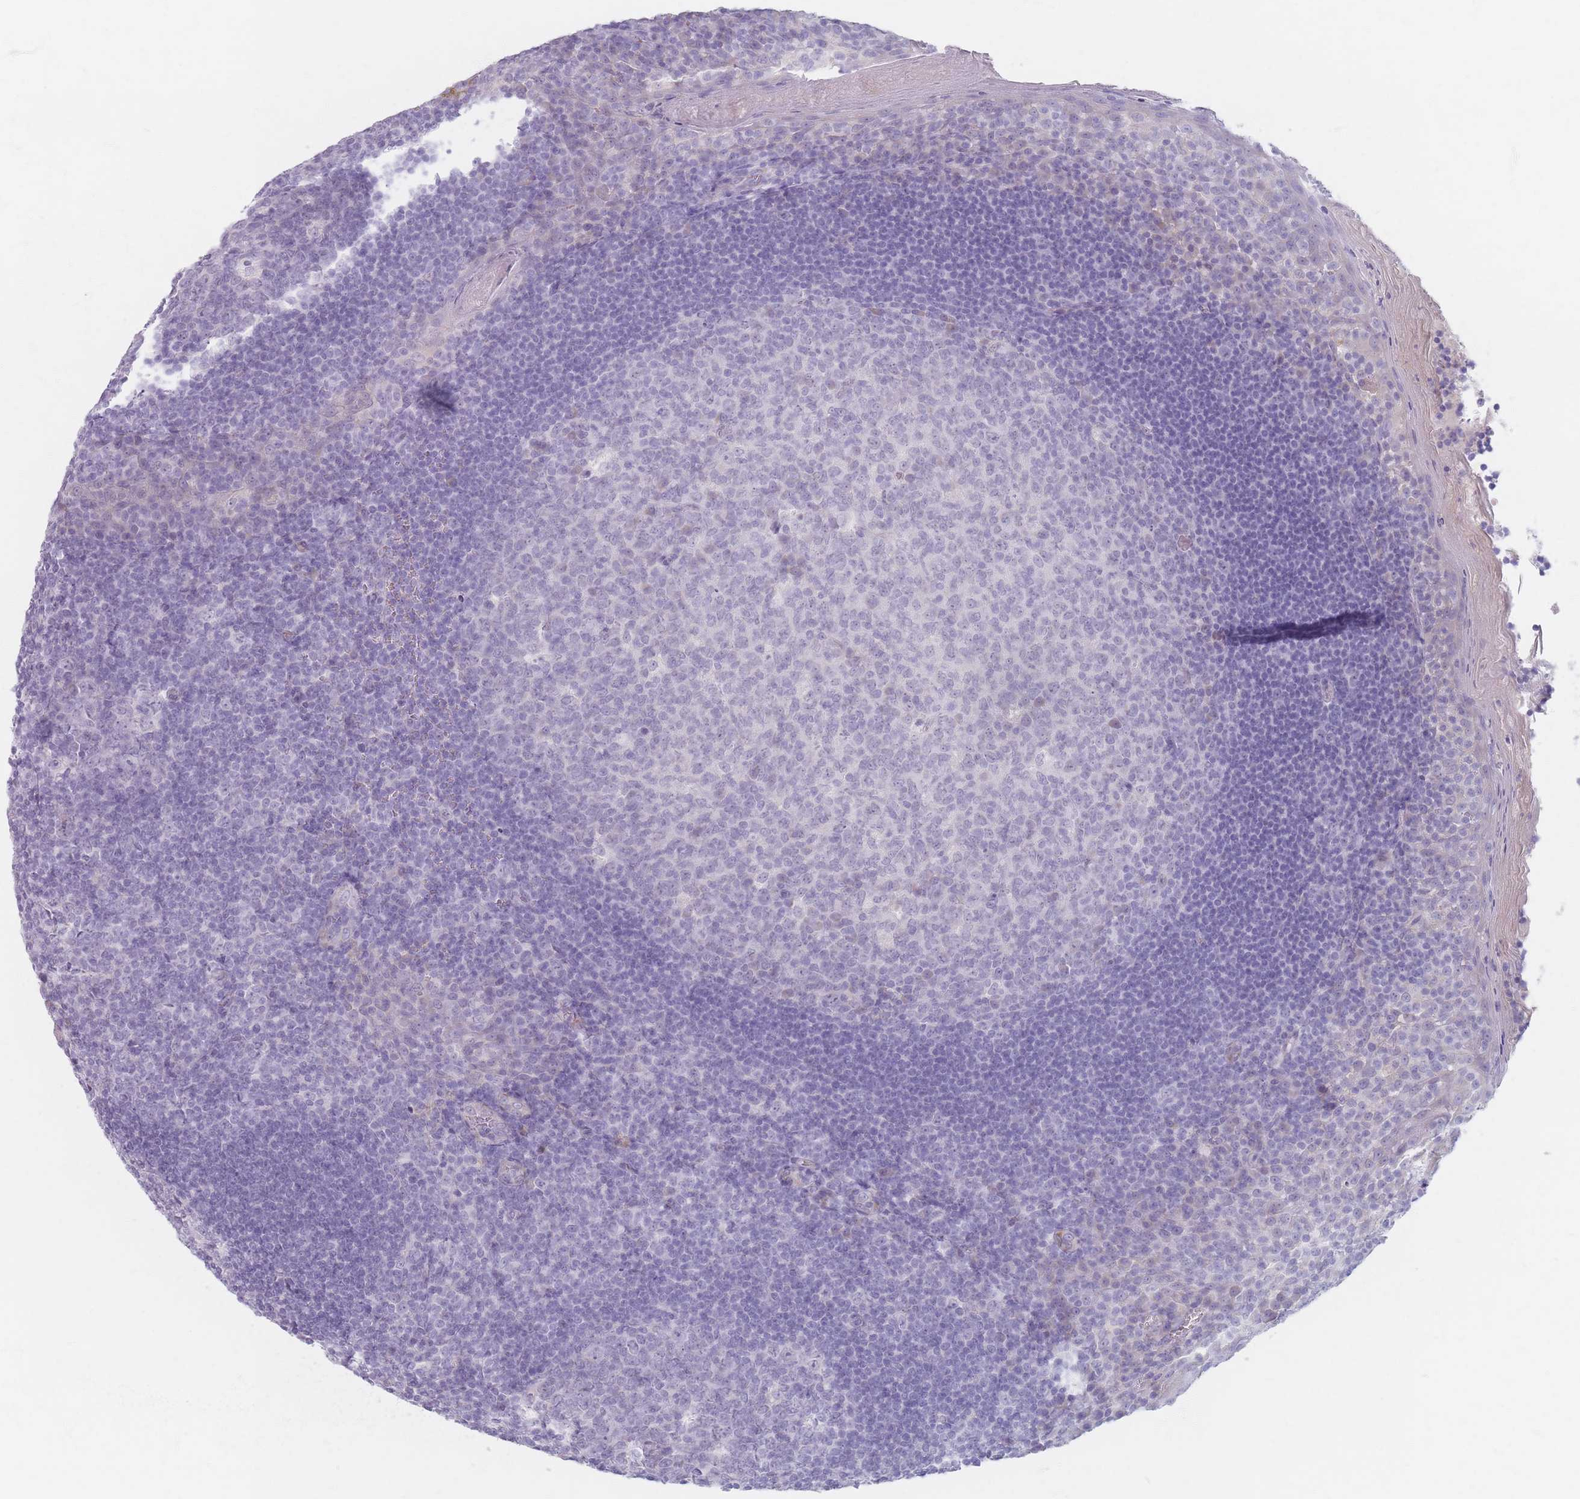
{"staining": {"intensity": "negative", "quantity": "none", "location": "none"}, "tissue": "tonsil", "cell_type": "Germinal center cells", "image_type": "normal", "snomed": [{"axis": "morphology", "description": "Normal tissue, NOS"}, {"axis": "topography", "description": "Tonsil"}], "caption": "Immunohistochemistry (IHC) image of normal tonsil stained for a protein (brown), which exhibits no expression in germinal center cells. Nuclei are stained in blue.", "gene": "PIGM", "patient": {"sex": "male", "age": 27}}